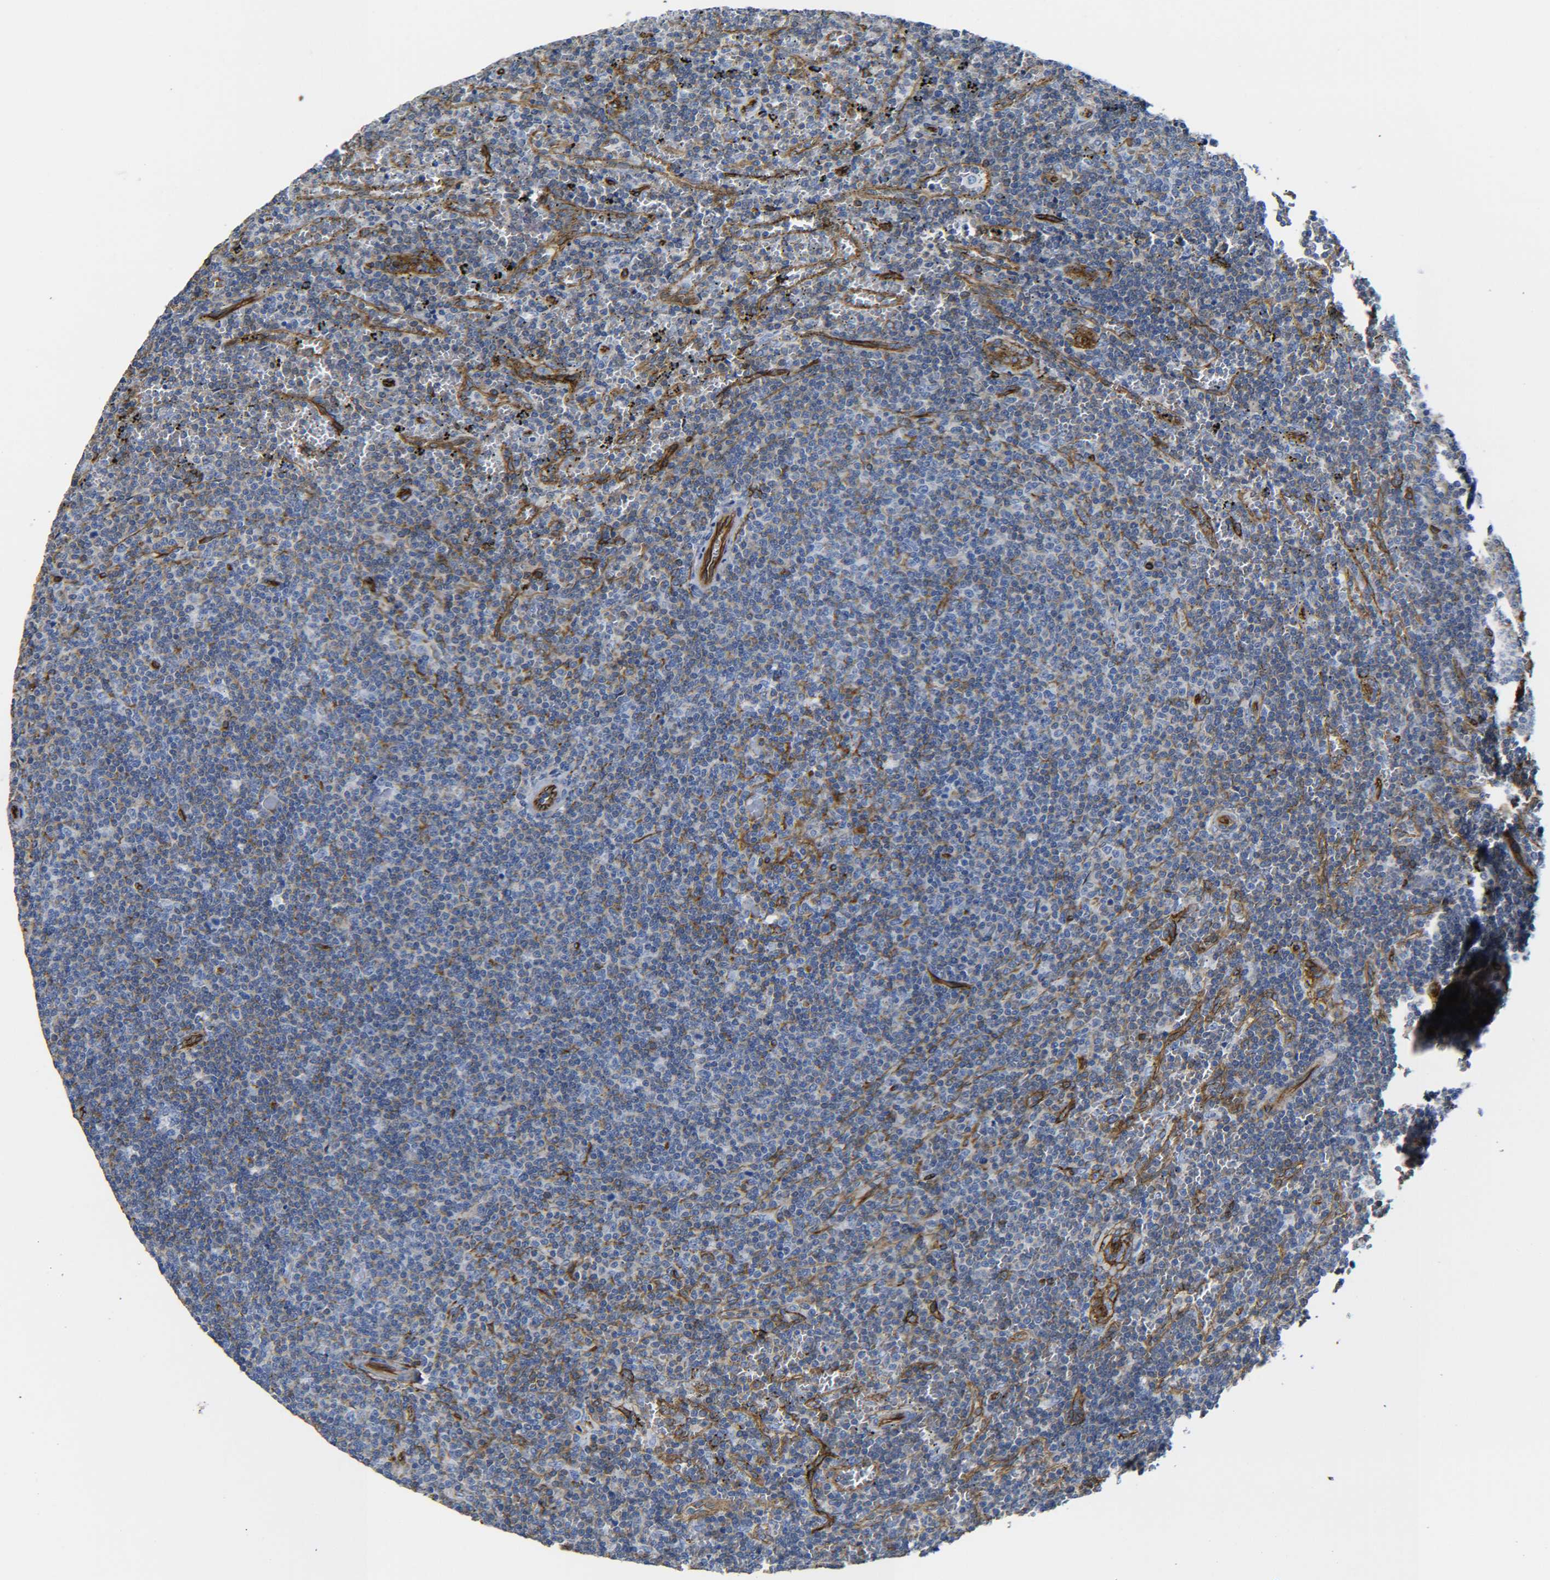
{"staining": {"intensity": "moderate", "quantity": "<25%", "location": "cytoplasmic/membranous"}, "tissue": "lymphoma", "cell_type": "Tumor cells", "image_type": "cancer", "snomed": [{"axis": "morphology", "description": "Malignant lymphoma, non-Hodgkin's type, Low grade"}, {"axis": "topography", "description": "Spleen"}], "caption": "Protein expression by IHC exhibits moderate cytoplasmic/membranous staining in about <25% of tumor cells in low-grade malignant lymphoma, non-Hodgkin's type. The staining is performed using DAB brown chromogen to label protein expression. The nuclei are counter-stained blue using hematoxylin.", "gene": "SPTBN1", "patient": {"sex": "female", "age": 50}}